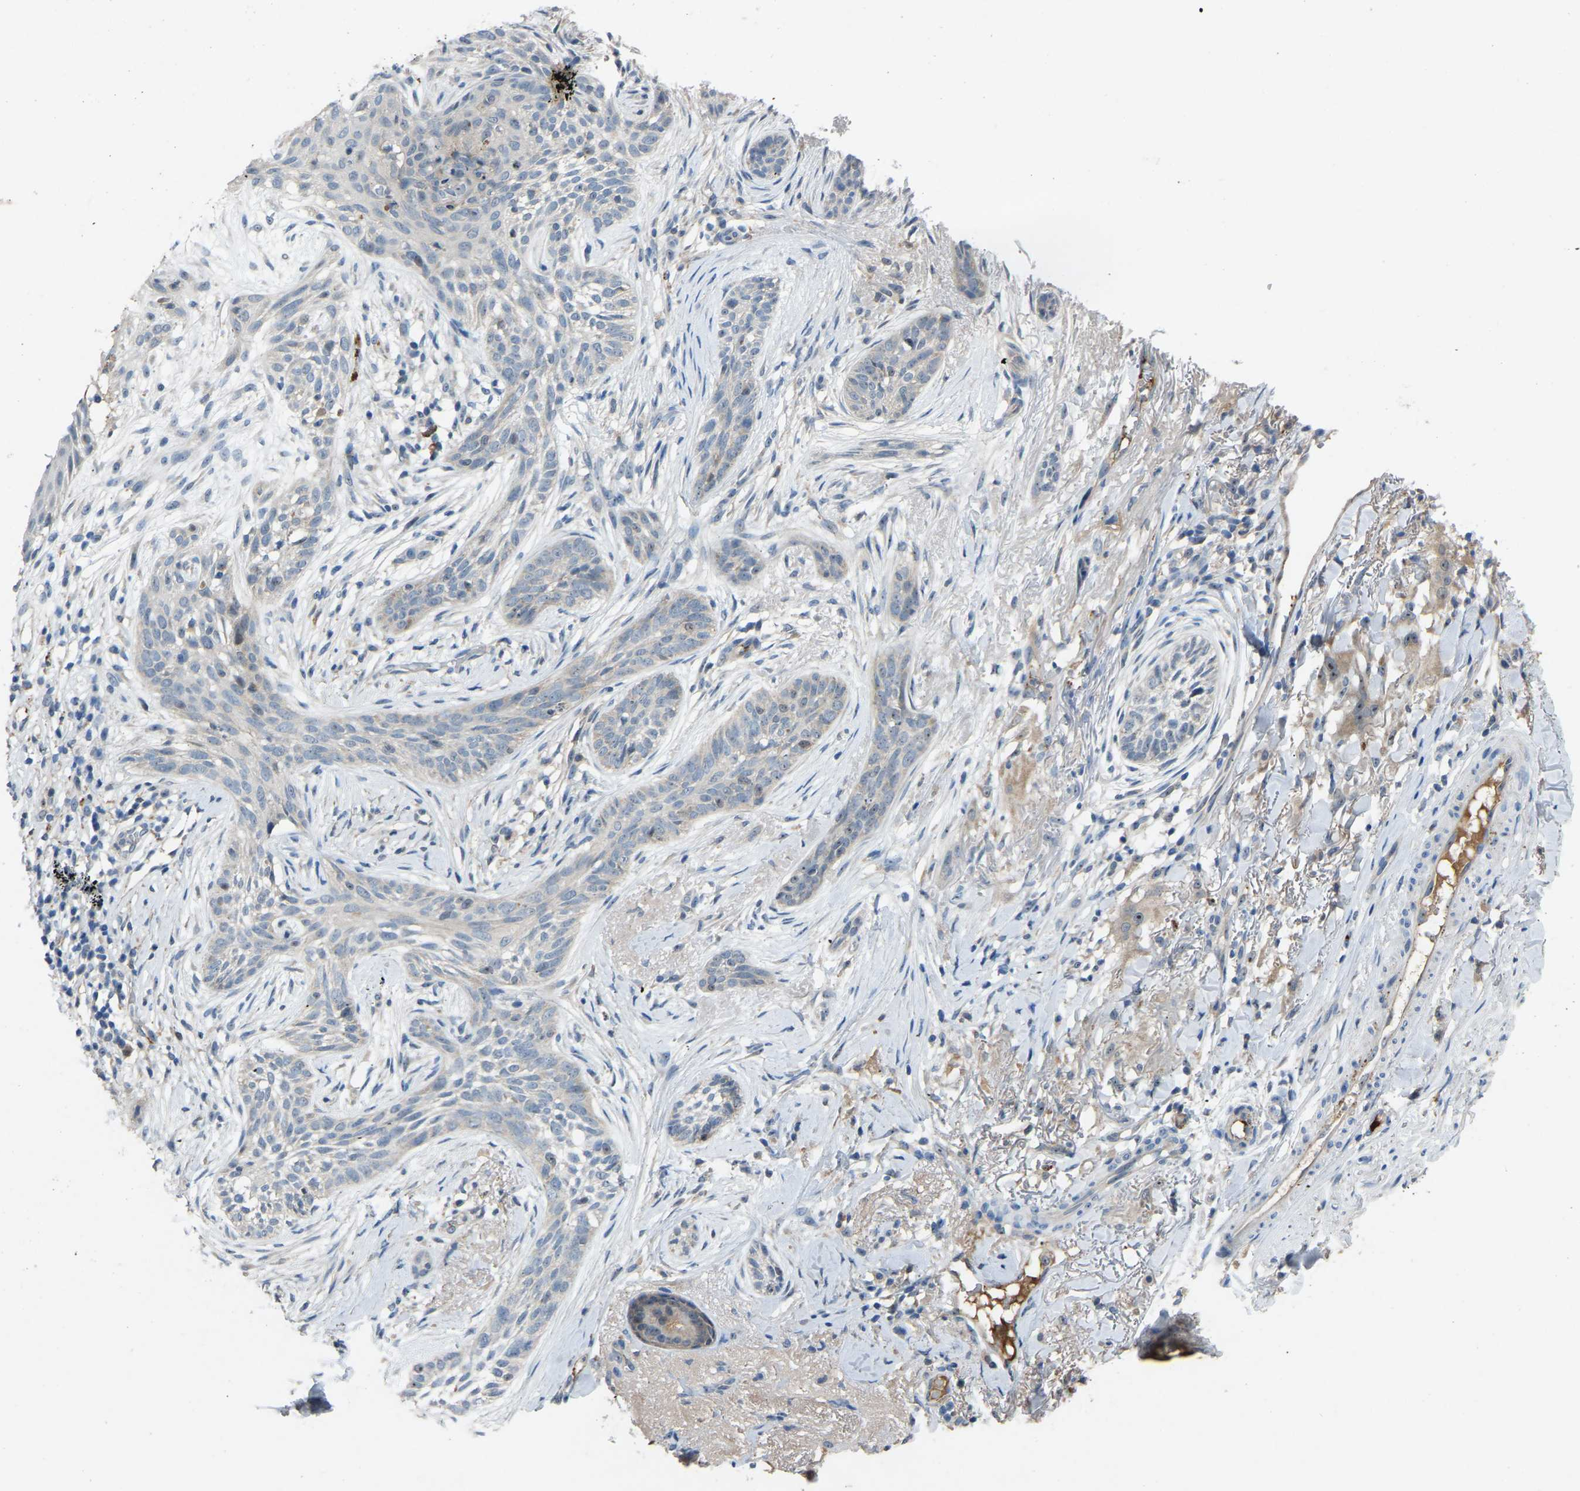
{"staining": {"intensity": "negative", "quantity": "none", "location": "none"}, "tissue": "skin cancer", "cell_type": "Tumor cells", "image_type": "cancer", "snomed": [{"axis": "morphology", "description": "Basal cell carcinoma"}, {"axis": "topography", "description": "Skin"}], "caption": "IHC photomicrograph of neoplastic tissue: skin cancer stained with DAB (3,3'-diaminobenzidine) reveals no significant protein staining in tumor cells.", "gene": "FHIT", "patient": {"sex": "female", "age": 88}}